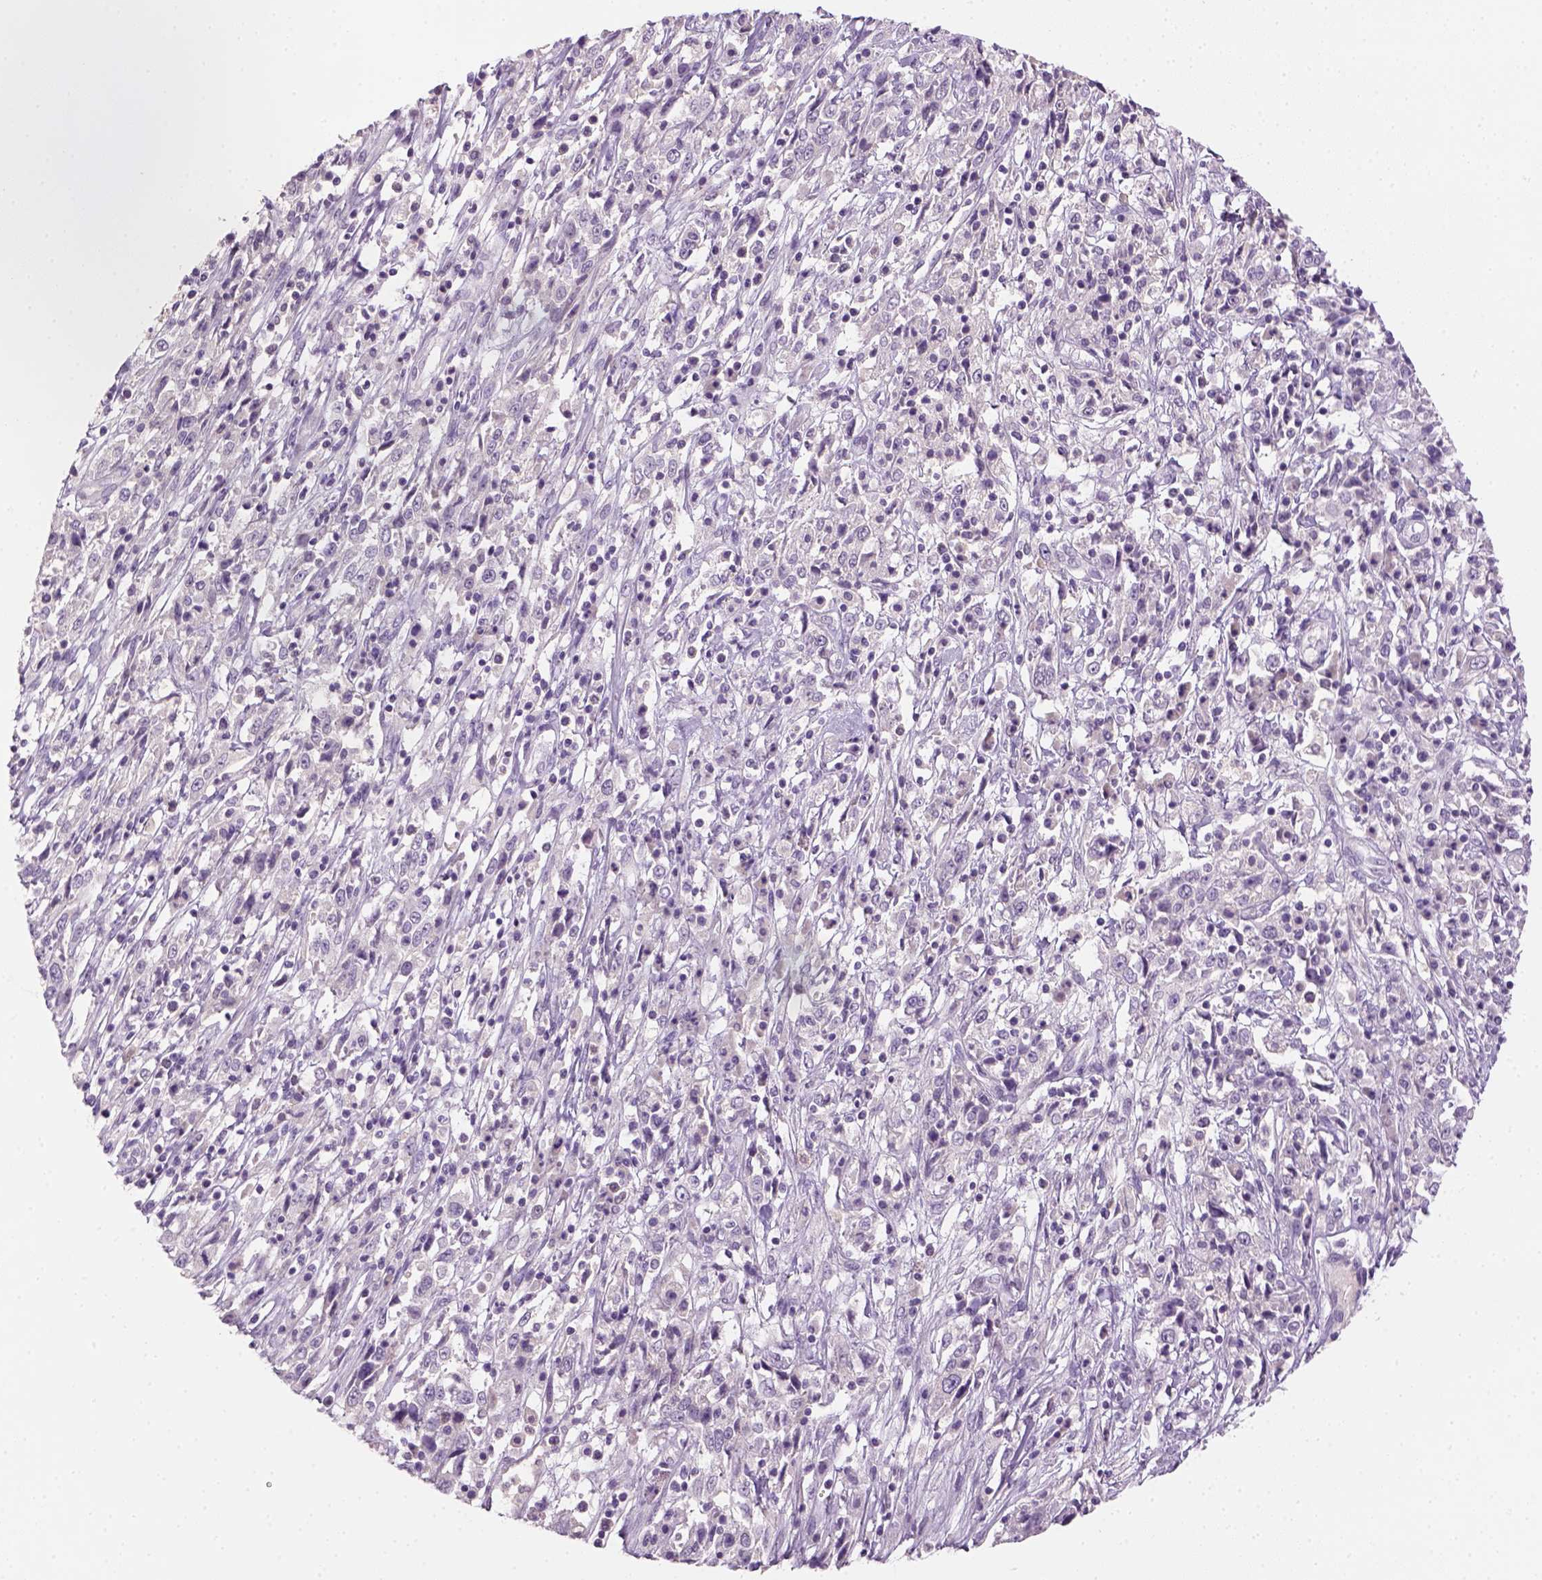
{"staining": {"intensity": "negative", "quantity": "none", "location": "none"}, "tissue": "cervical cancer", "cell_type": "Tumor cells", "image_type": "cancer", "snomed": [{"axis": "morphology", "description": "Adenocarcinoma, NOS"}, {"axis": "topography", "description": "Cervix"}], "caption": "A micrograph of cervical cancer (adenocarcinoma) stained for a protein demonstrates no brown staining in tumor cells. (DAB immunohistochemistry with hematoxylin counter stain).", "gene": "GFI1B", "patient": {"sex": "female", "age": 40}}